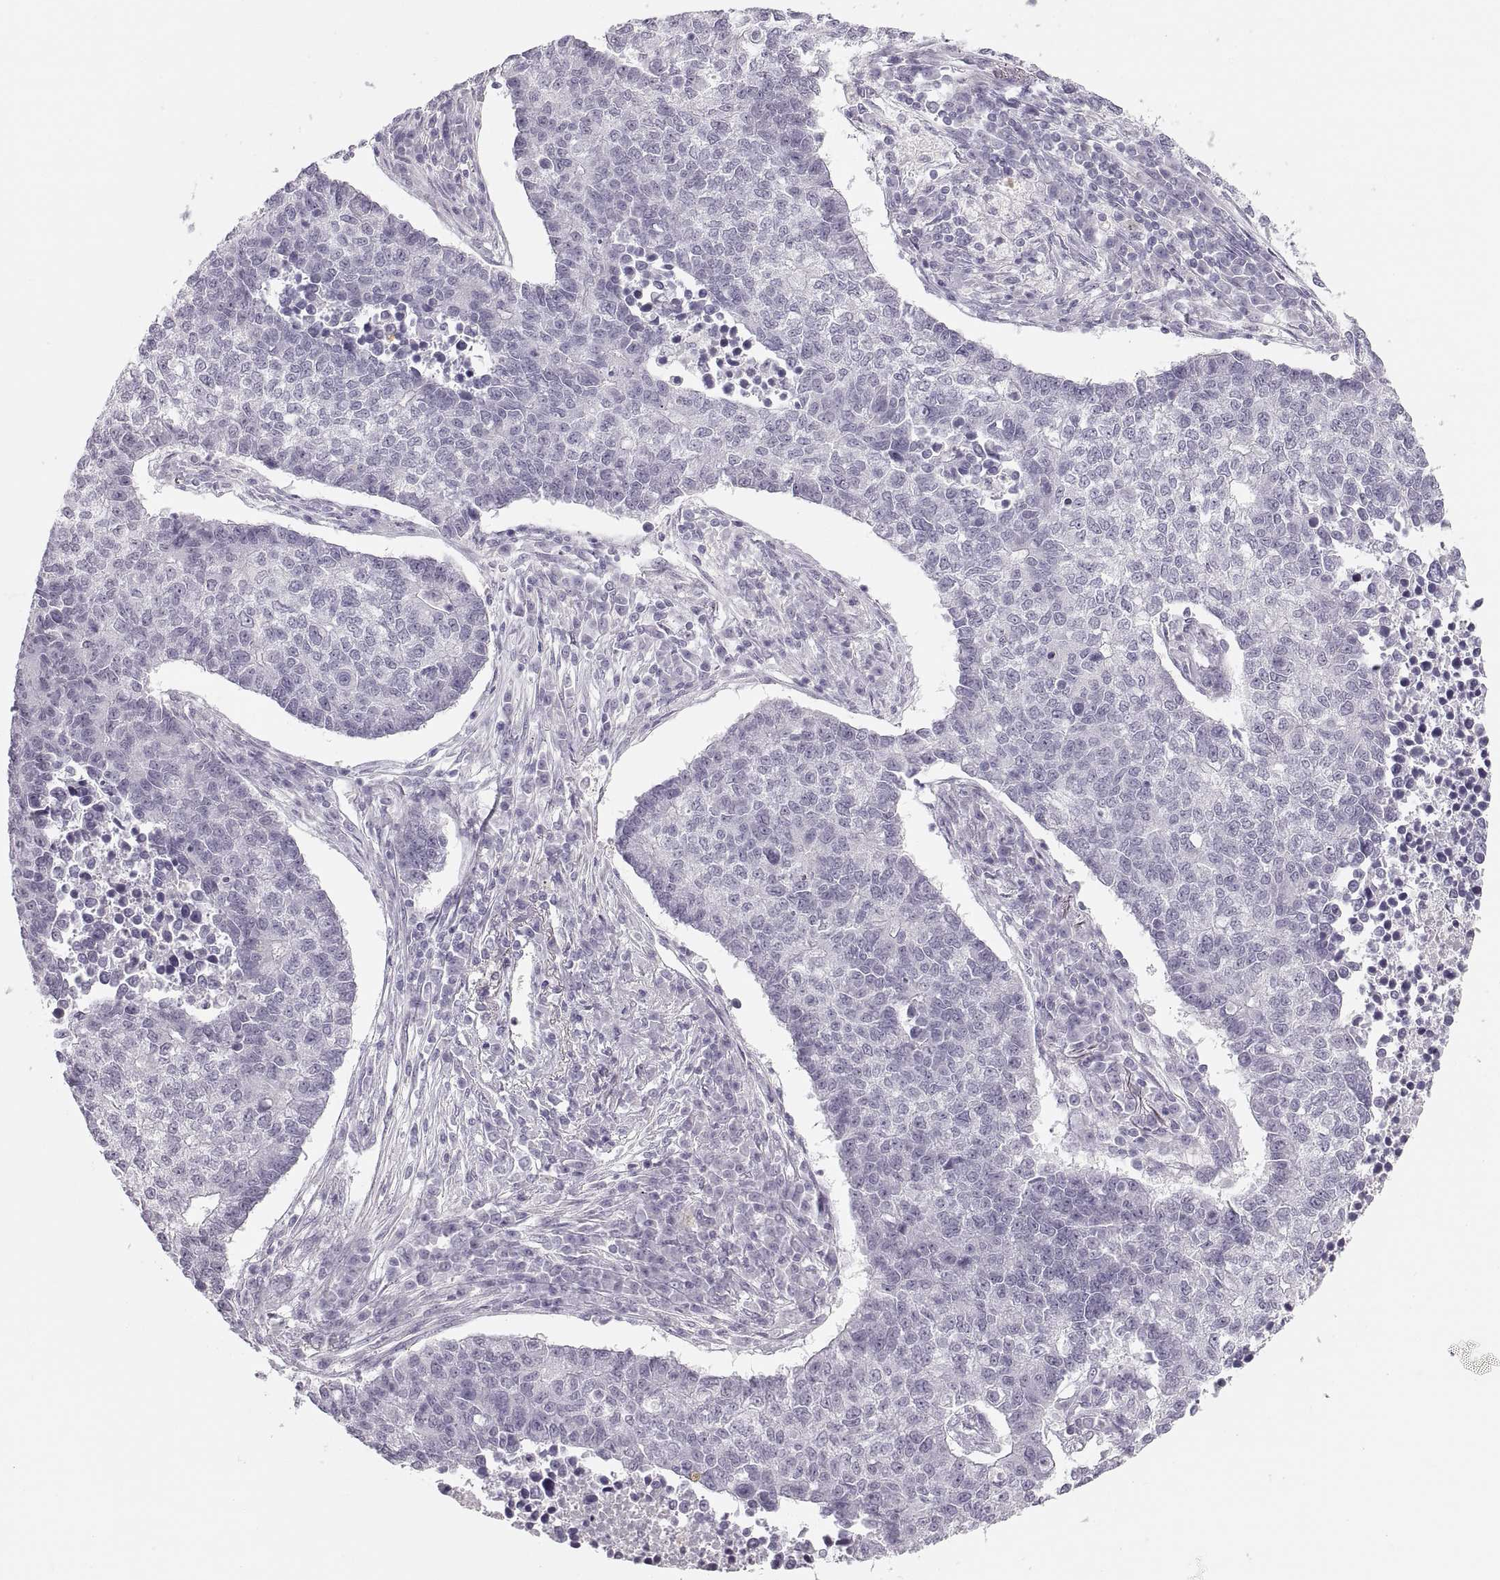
{"staining": {"intensity": "negative", "quantity": "none", "location": "none"}, "tissue": "lung cancer", "cell_type": "Tumor cells", "image_type": "cancer", "snomed": [{"axis": "morphology", "description": "Adenocarcinoma, NOS"}, {"axis": "topography", "description": "Lung"}], "caption": "Image shows no significant protein staining in tumor cells of lung adenocarcinoma.", "gene": "C3orf22", "patient": {"sex": "male", "age": 57}}